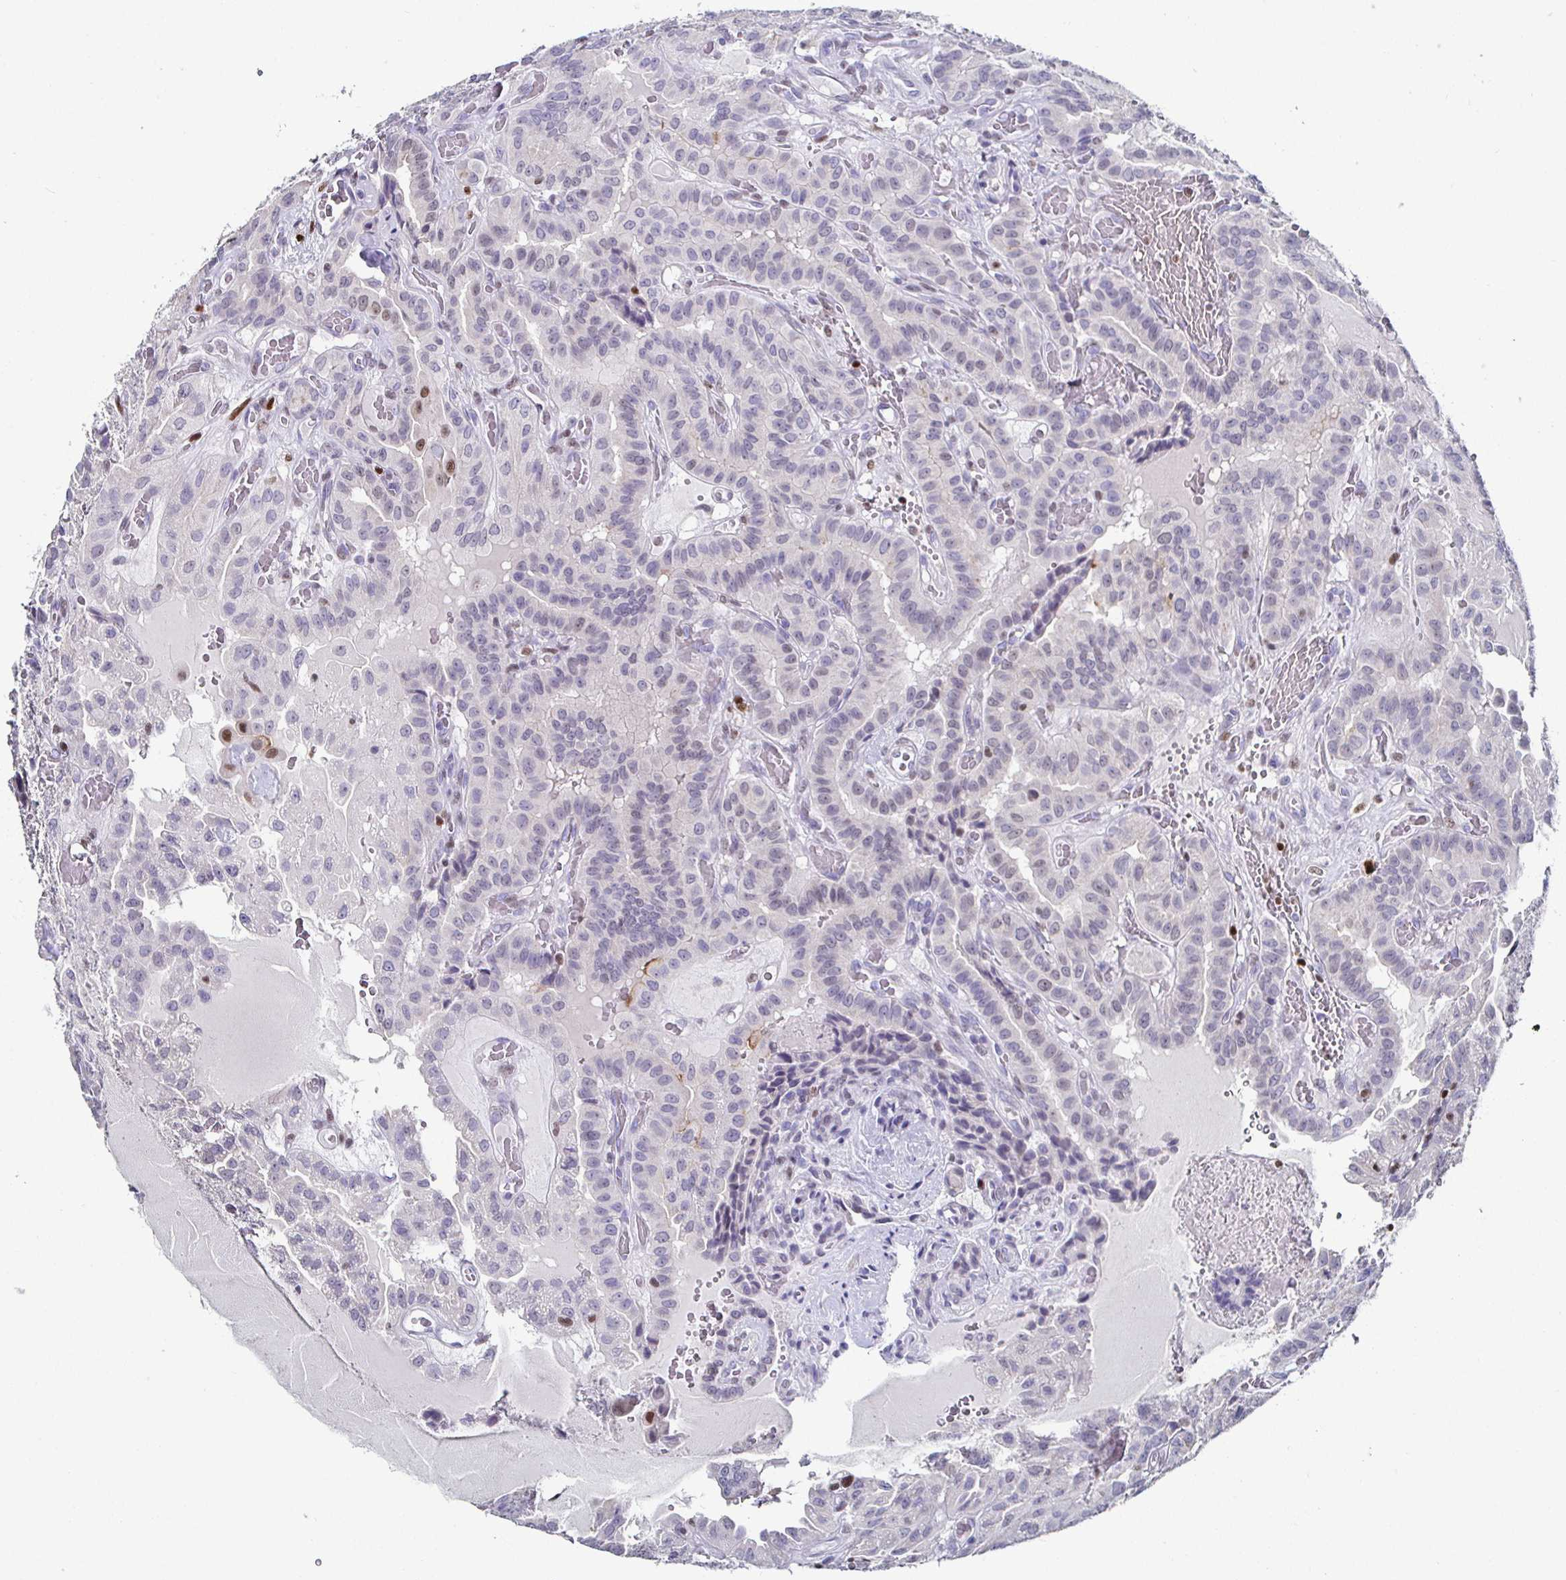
{"staining": {"intensity": "negative", "quantity": "none", "location": "none"}, "tissue": "thyroid cancer", "cell_type": "Tumor cells", "image_type": "cancer", "snomed": [{"axis": "morphology", "description": "Papillary adenocarcinoma, NOS"}, {"axis": "morphology", "description": "Papillary adenoma metastatic"}, {"axis": "topography", "description": "Thyroid gland"}], "caption": "Immunohistochemistry (IHC) of thyroid cancer displays no expression in tumor cells. The staining was performed using DAB to visualize the protein expression in brown, while the nuclei were stained in blue with hematoxylin (Magnification: 20x).", "gene": "RUNX2", "patient": {"sex": "male", "age": 87}}